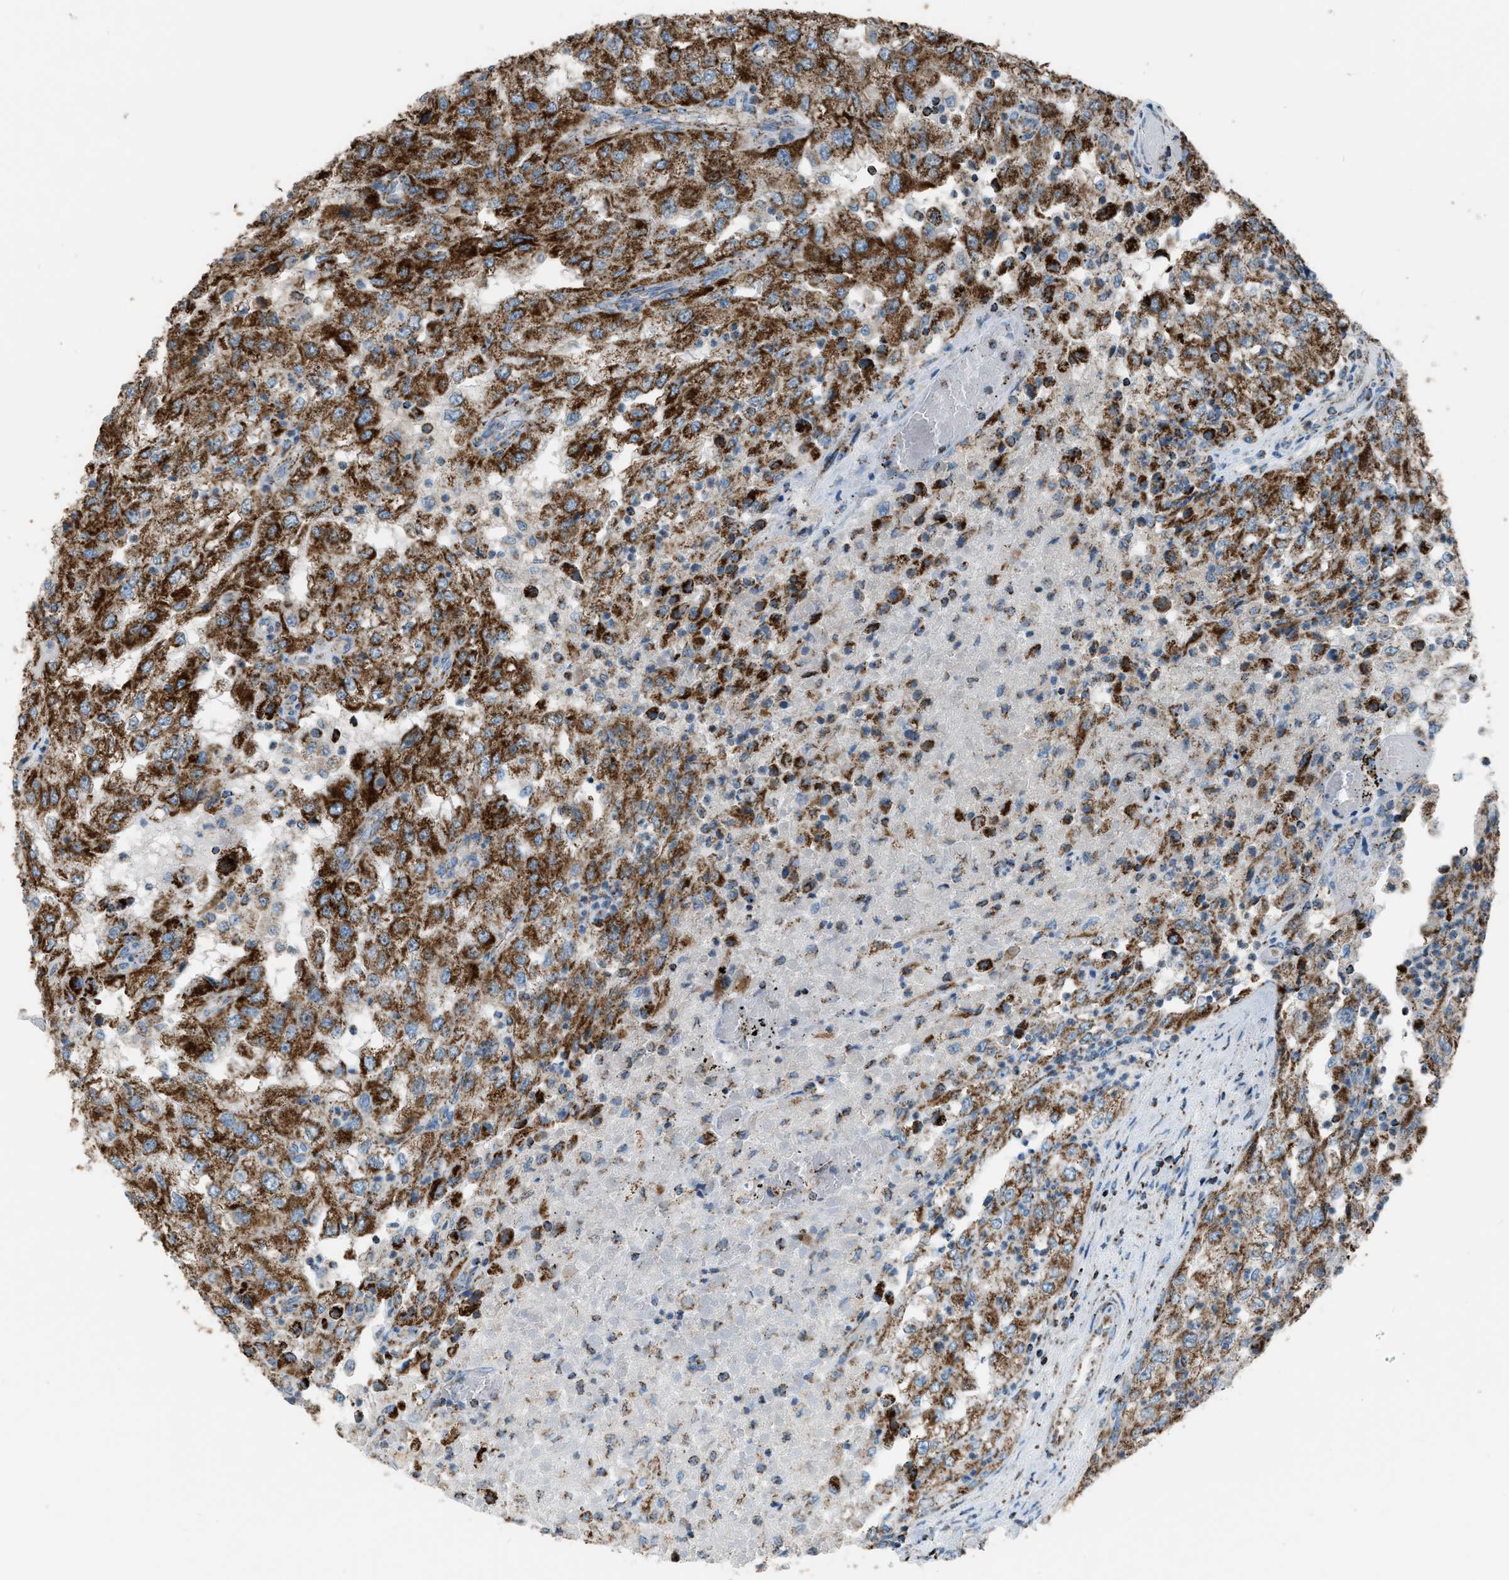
{"staining": {"intensity": "strong", "quantity": ">75%", "location": "cytoplasmic/membranous"}, "tissue": "renal cancer", "cell_type": "Tumor cells", "image_type": "cancer", "snomed": [{"axis": "morphology", "description": "Adenocarcinoma, NOS"}, {"axis": "topography", "description": "Kidney"}], "caption": "This is a photomicrograph of immunohistochemistry (IHC) staining of renal cancer (adenocarcinoma), which shows strong expression in the cytoplasmic/membranous of tumor cells.", "gene": "MDH2", "patient": {"sex": "female", "age": 54}}